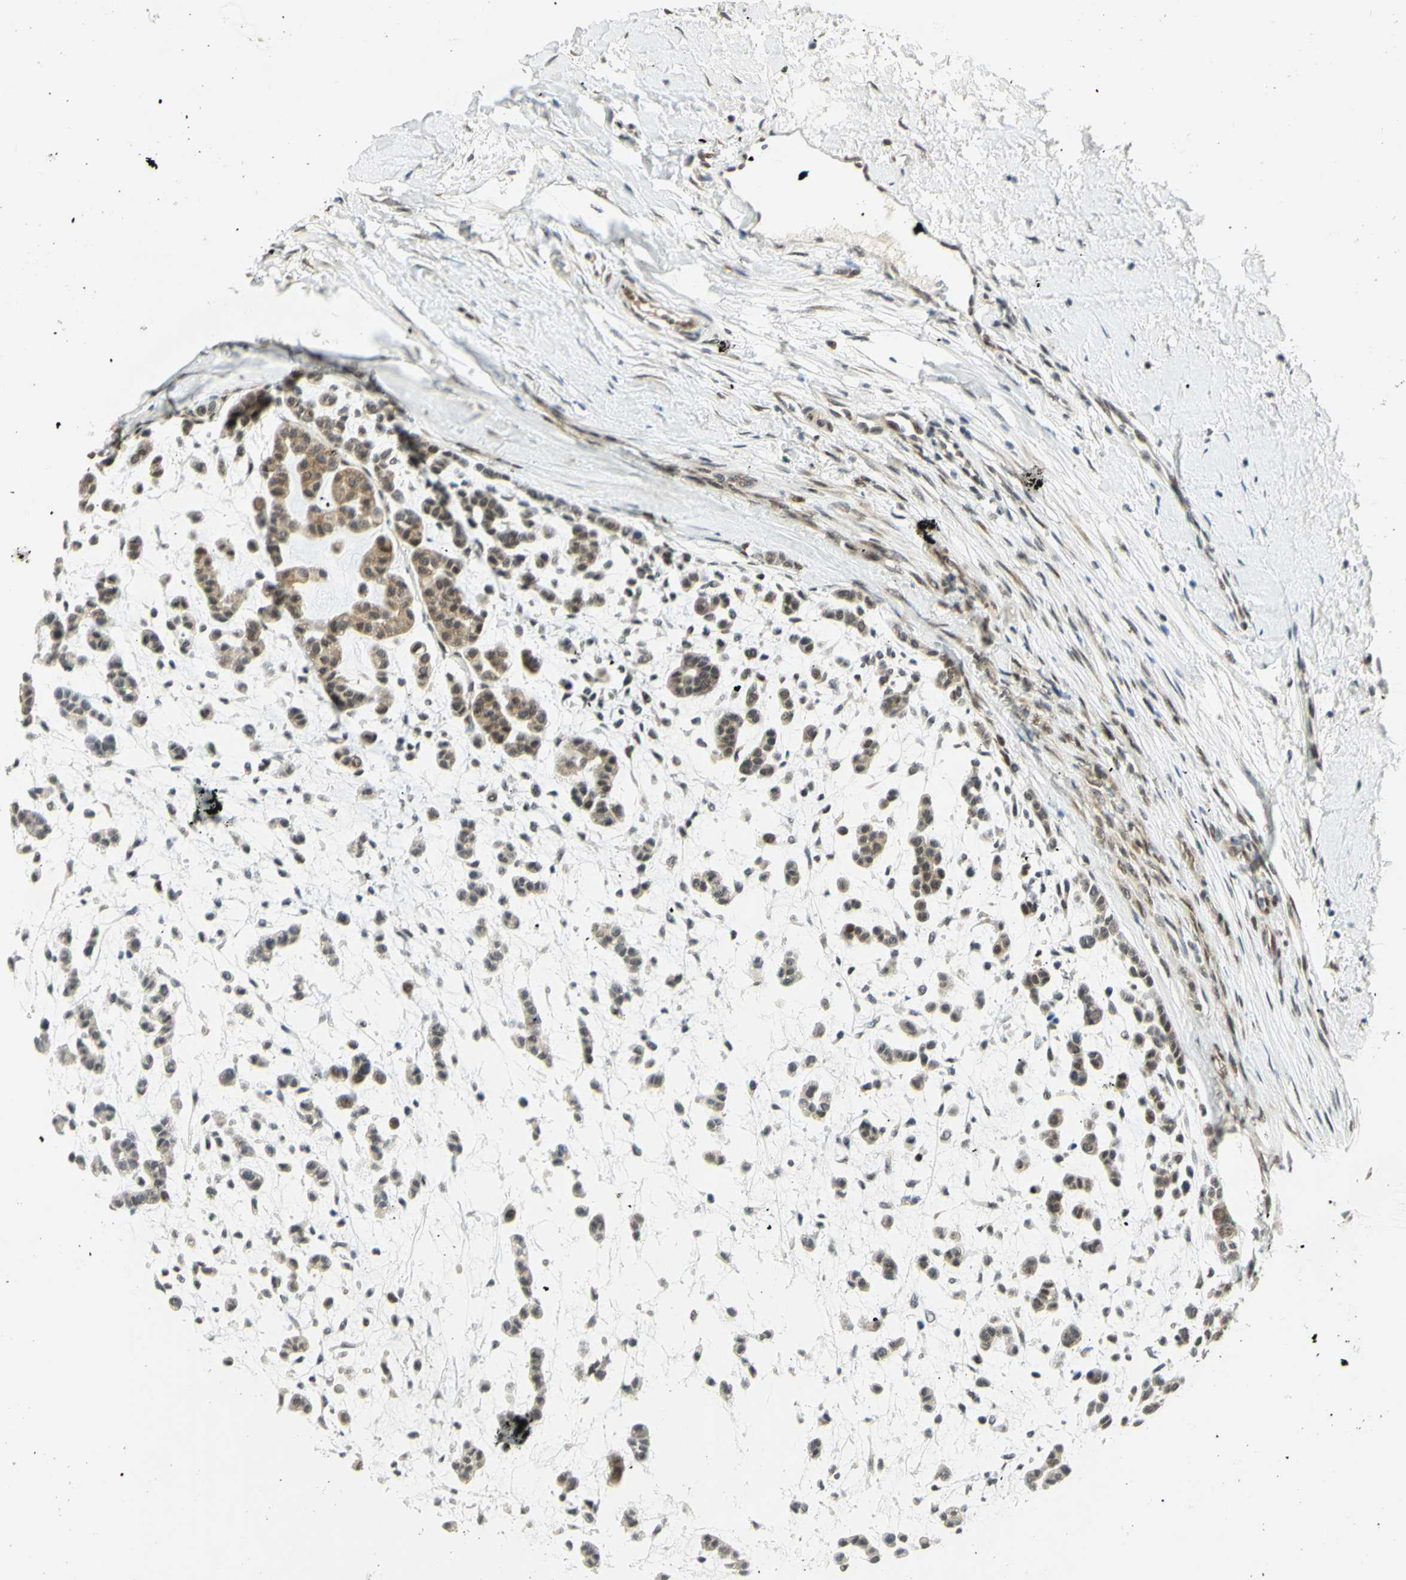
{"staining": {"intensity": "moderate", "quantity": ">75%", "location": "cytoplasmic/membranous,nuclear"}, "tissue": "head and neck cancer", "cell_type": "Tumor cells", "image_type": "cancer", "snomed": [{"axis": "morphology", "description": "Adenocarcinoma, NOS"}, {"axis": "morphology", "description": "Adenoma, NOS"}, {"axis": "topography", "description": "Head-Neck"}], "caption": "Immunohistochemical staining of human head and neck cancer displays medium levels of moderate cytoplasmic/membranous and nuclear protein expression in approximately >75% of tumor cells.", "gene": "DDX1", "patient": {"sex": "female", "age": 55}}